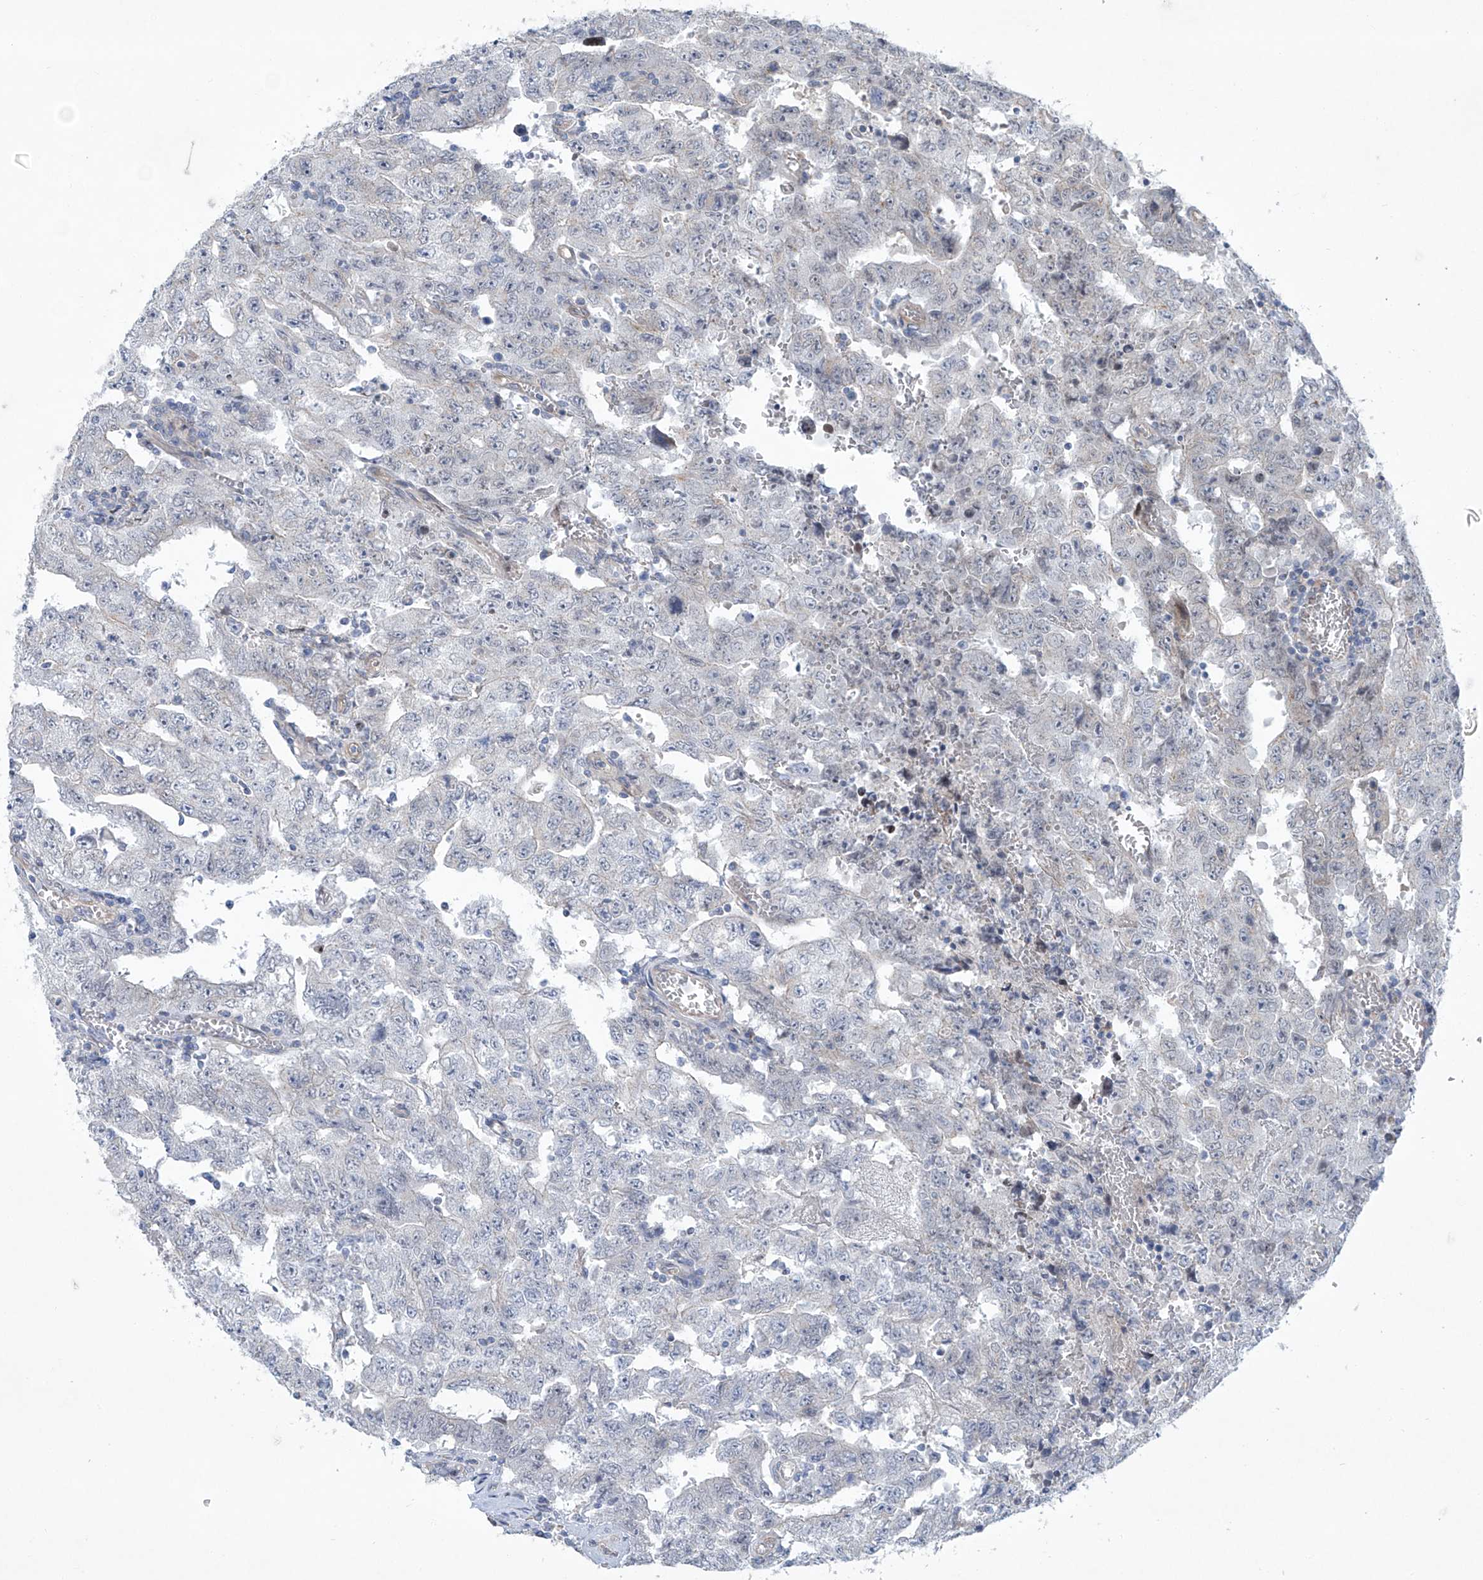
{"staining": {"intensity": "negative", "quantity": "none", "location": "none"}, "tissue": "testis cancer", "cell_type": "Tumor cells", "image_type": "cancer", "snomed": [{"axis": "morphology", "description": "Carcinoma, Embryonal, NOS"}, {"axis": "topography", "description": "Testis"}], "caption": "DAB (3,3'-diaminobenzidine) immunohistochemical staining of human embryonal carcinoma (testis) exhibits no significant positivity in tumor cells.", "gene": "KLC4", "patient": {"sex": "male", "age": 26}}